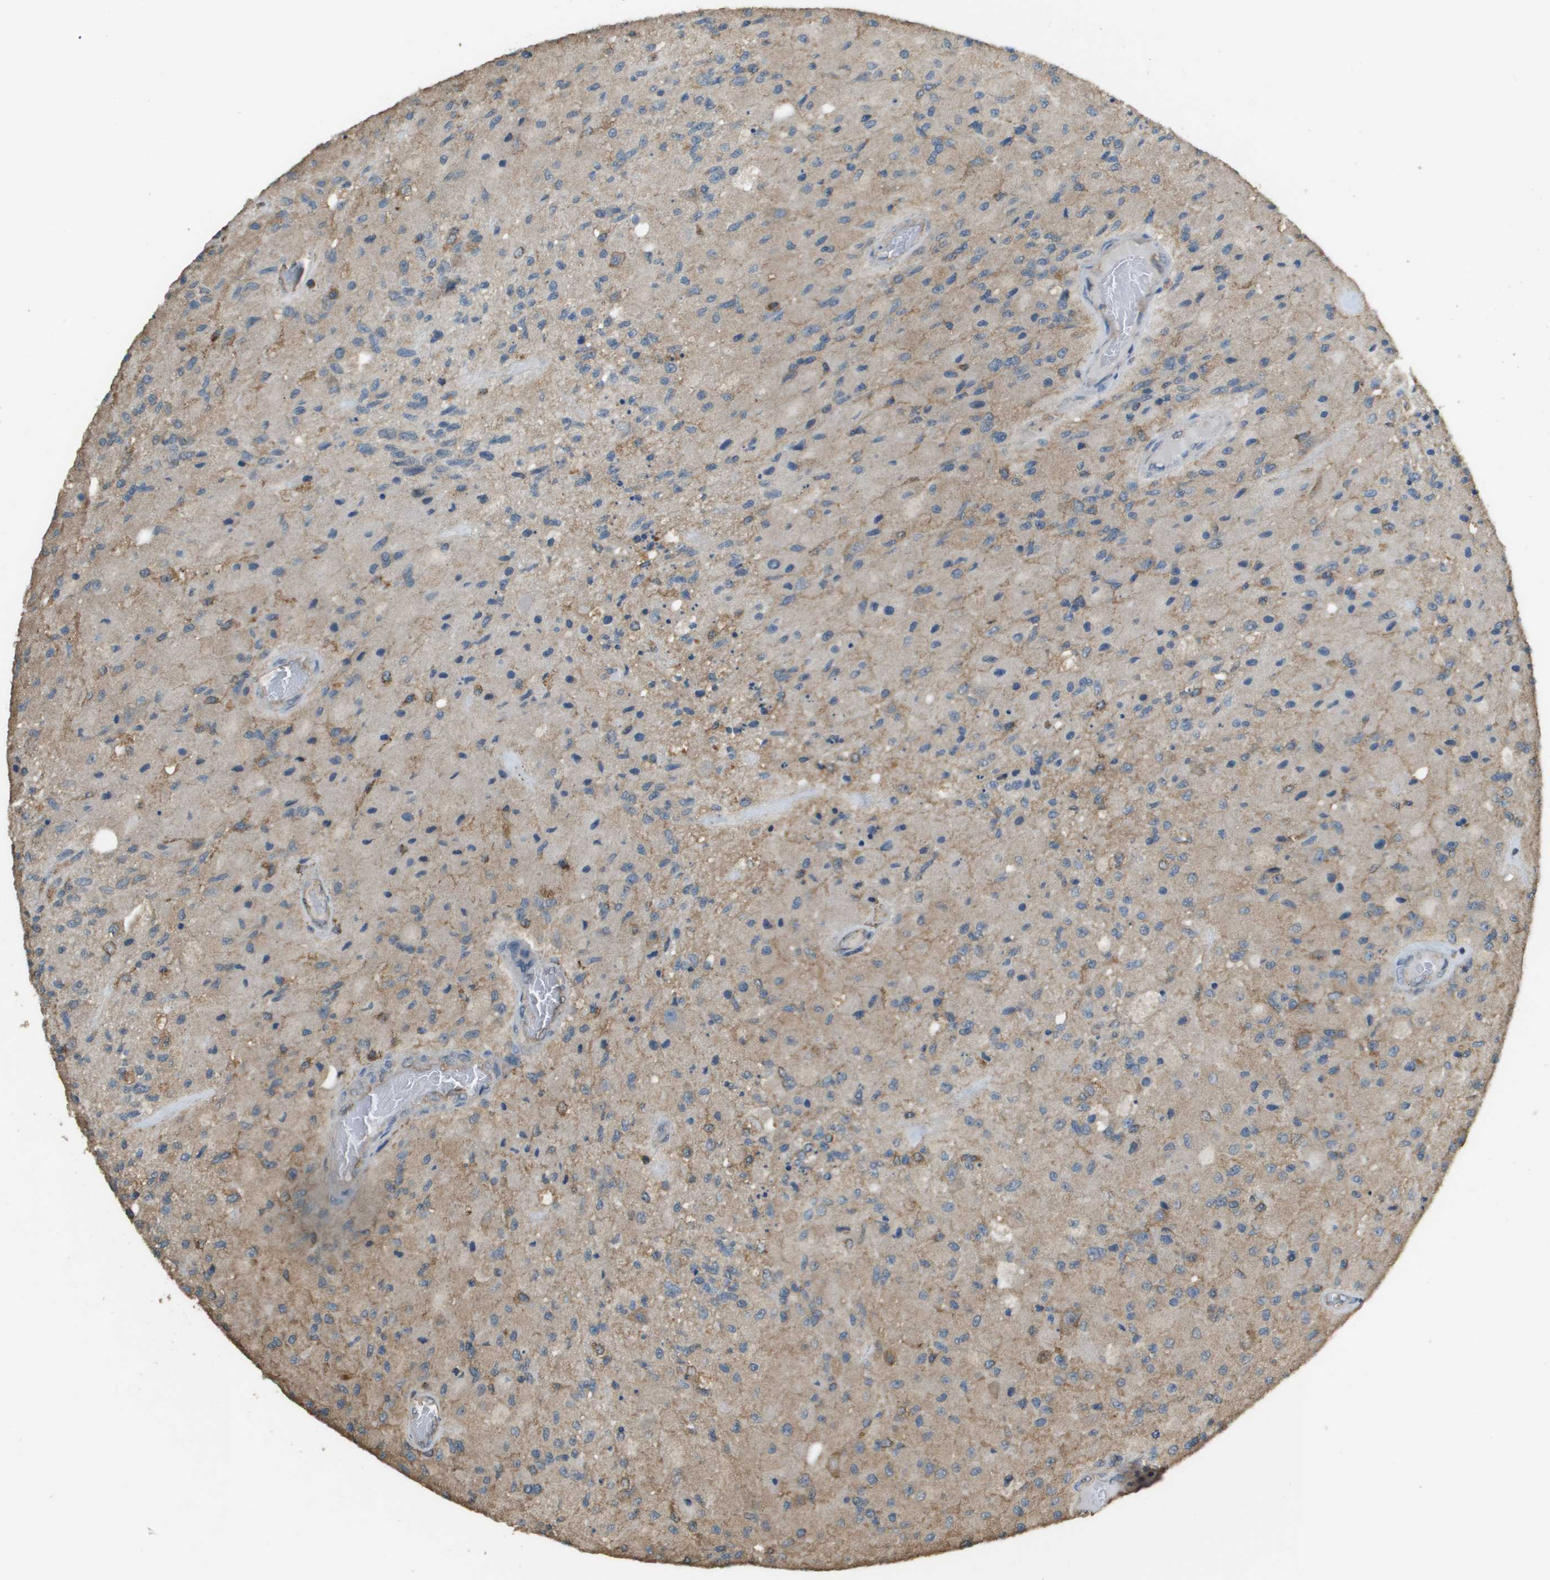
{"staining": {"intensity": "weak", "quantity": ">75%", "location": "cytoplasmic/membranous"}, "tissue": "glioma", "cell_type": "Tumor cells", "image_type": "cancer", "snomed": [{"axis": "morphology", "description": "Normal tissue, NOS"}, {"axis": "morphology", "description": "Glioma, malignant, High grade"}, {"axis": "topography", "description": "Cerebral cortex"}], "caption": "Brown immunohistochemical staining in glioma displays weak cytoplasmic/membranous staining in about >75% of tumor cells.", "gene": "MS4A7", "patient": {"sex": "male", "age": 77}}